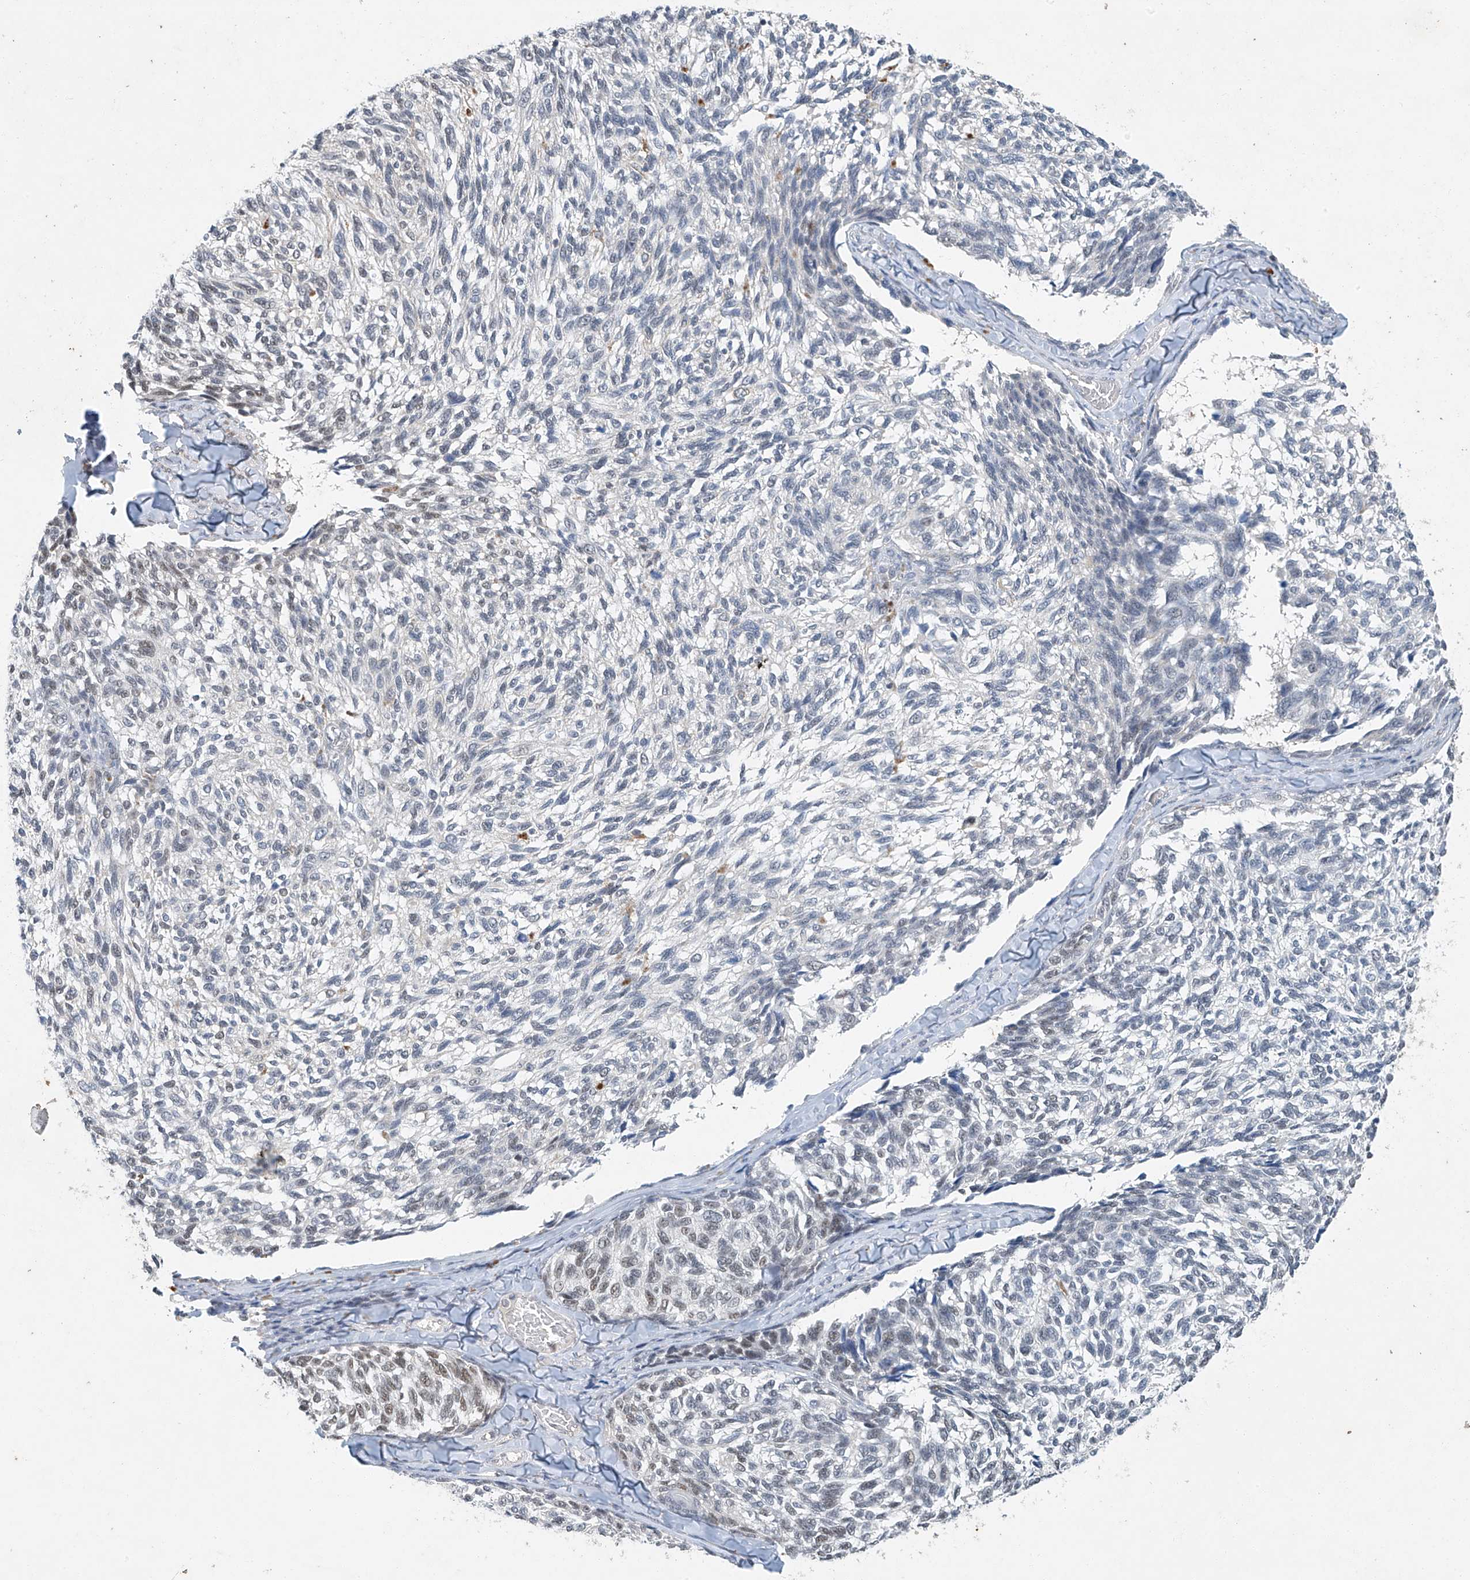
{"staining": {"intensity": "moderate", "quantity": "<25%", "location": "cytoplasmic/membranous"}, "tissue": "melanoma", "cell_type": "Tumor cells", "image_type": "cancer", "snomed": [{"axis": "morphology", "description": "Malignant melanoma, NOS"}, {"axis": "topography", "description": "Skin"}], "caption": "Immunohistochemical staining of human melanoma exhibits low levels of moderate cytoplasmic/membranous protein positivity in about <25% of tumor cells. Nuclei are stained in blue.", "gene": "TAF8", "patient": {"sex": "female", "age": 73}}